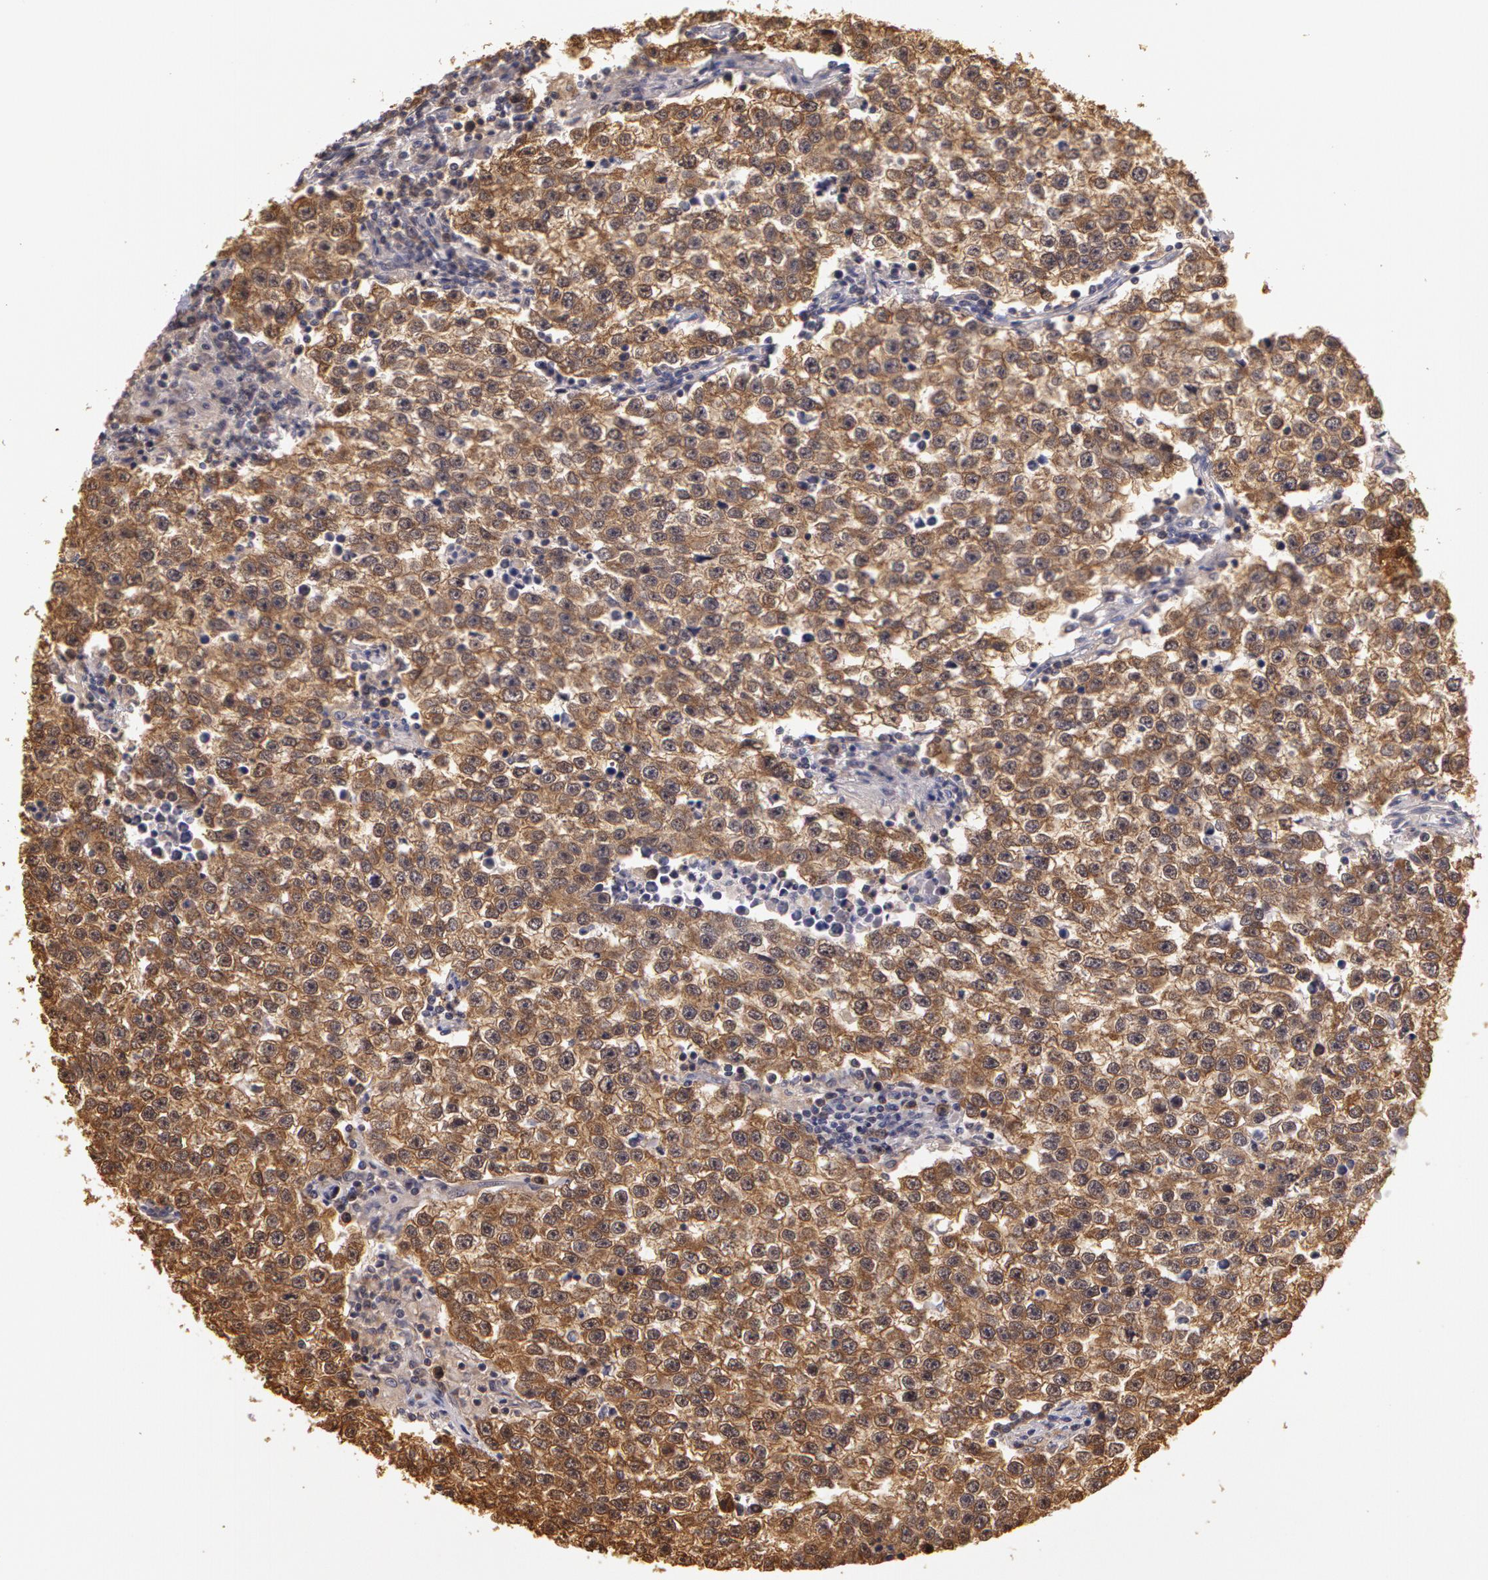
{"staining": {"intensity": "moderate", "quantity": "25%-75%", "location": "cytoplasmic/membranous"}, "tissue": "testis cancer", "cell_type": "Tumor cells", "image_type": "cancer", "snomed": [{"axis": "morphology", "description": "Seminoma, NOS"}, {"axis": "topography", "description": "Testis"}], "caption": "Approximately 25%-75% of tumor cells in testis cancer exhibit moderate cytoplasmic/membranous protein positivity as visualized by brown immunohistochemical staining.", "gene": "AHSA1", "patient": {"sex": "male", "age": 36}}